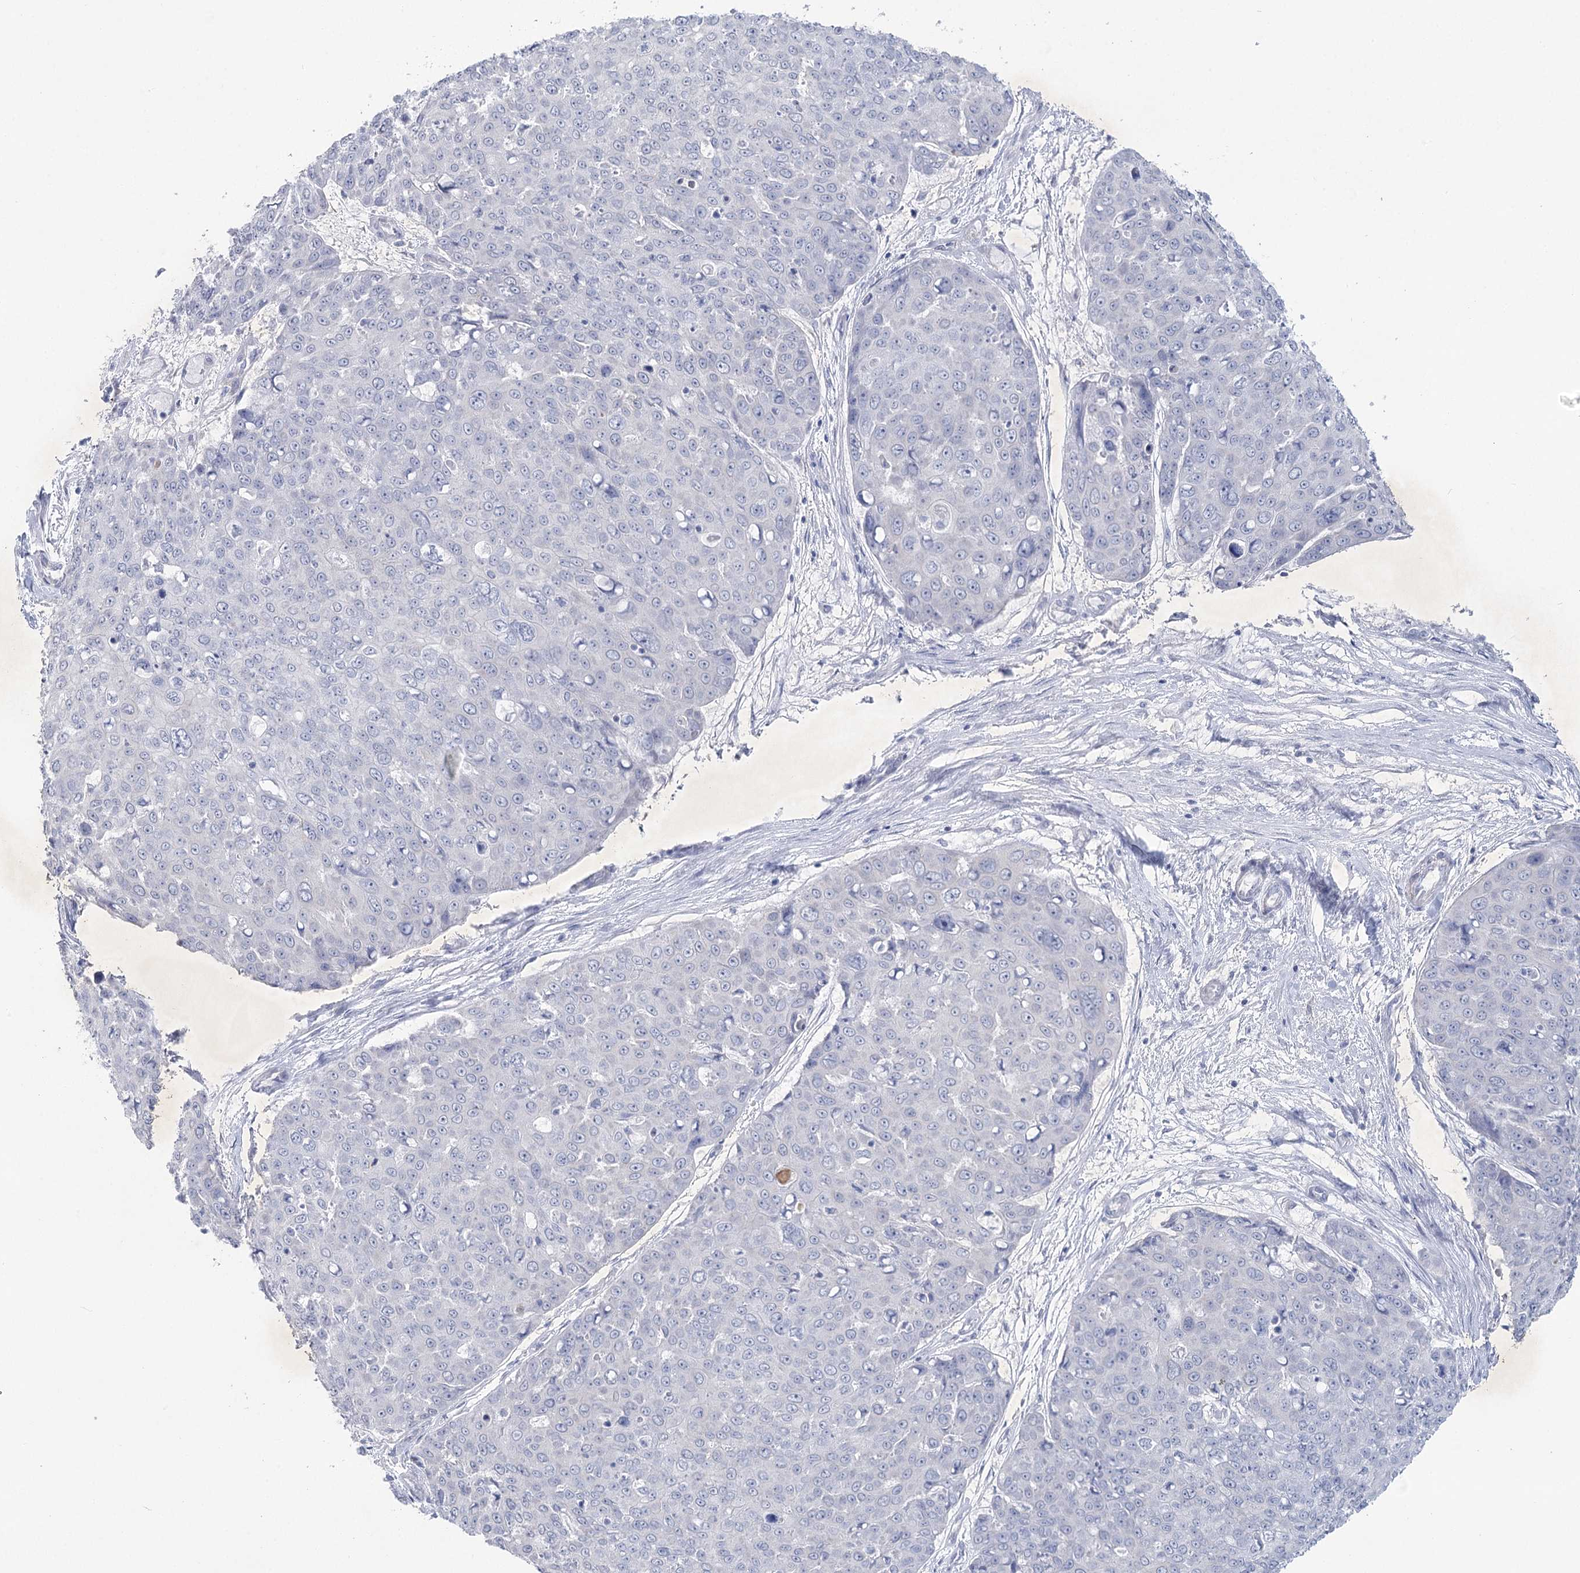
{"staining": {"intensity": "negative", "quantity": "none", "location": "none"}, "tissue": "skin cancer", "cell_type": "Tumor cells", "image_type": "cancer", "snomed": [{"axis": "morphology", "description": "Squamous cell carcinoma, NOS"}, {"axis": "topography", "description": "Skin"}], "caption": "The immunohistochemistry histopathology image has no significant positivity in tumor cells of skin cancer (squamous cell carcinoma) tissue.", "gene": "CCDC88A", "patient": {"sex": "male", "age": 71}}